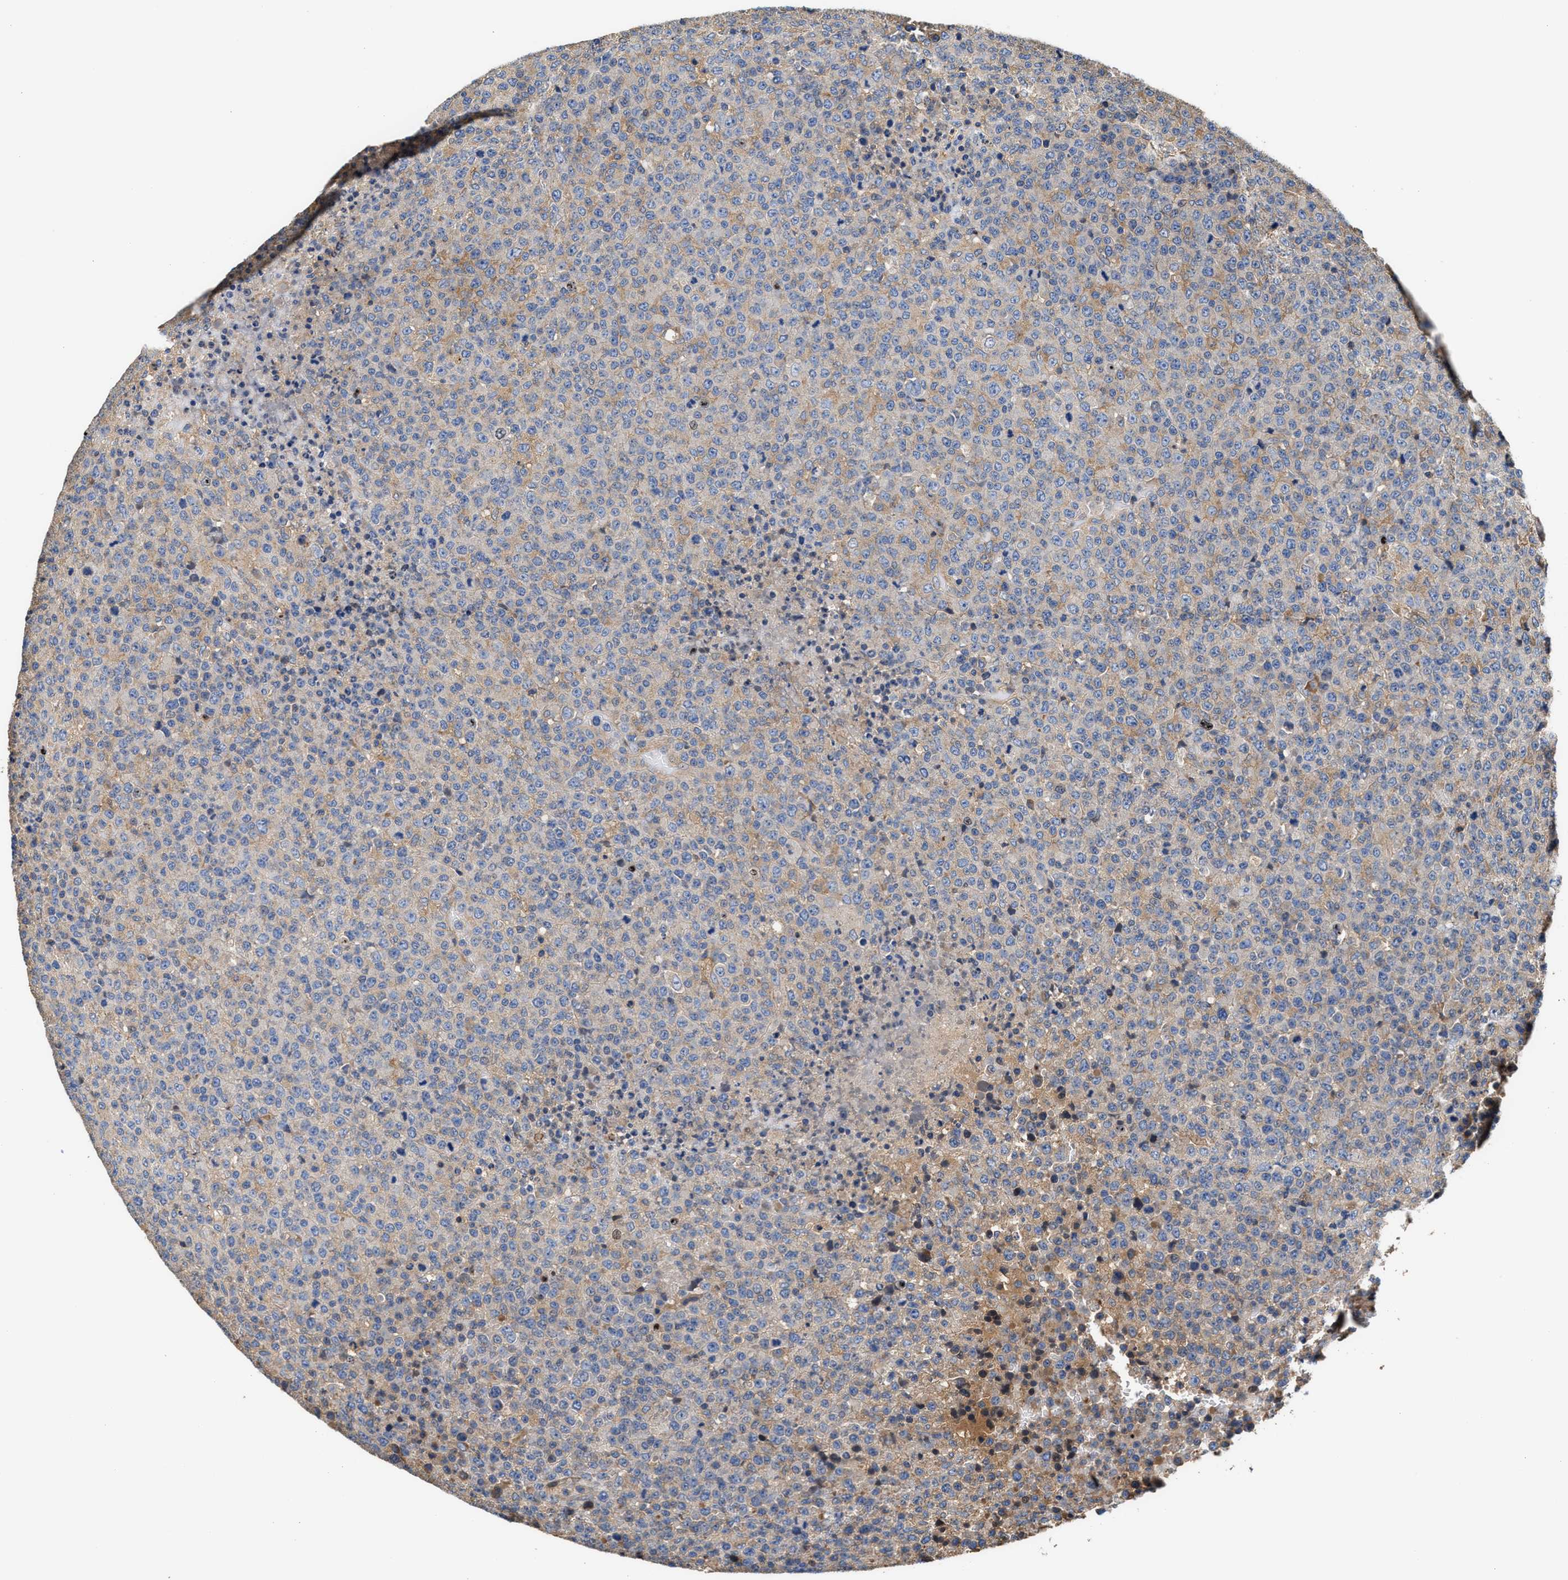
{"staining": {"intensity": "weak", "quantity": "<25%", "location": "cytoplasmic/membranous"}, "tissue": "lymphoma", "cell_type": "Tumor cells", "image_type": "cancer", "snomed": [{"axis": "morphology", "description": "Malignant lymphoma, non-Hodgkin's type, High grade"}, {"axis": "topography", "description": "Lymph node"}], "caption": "Immunohistochemical staining of human high-grade malignant lymphoma, non-Hodgkin's type exhibits no significant positivity in tumor cells.", "gene": "KLB", "patient": {"sex": "male", "age": 13}}